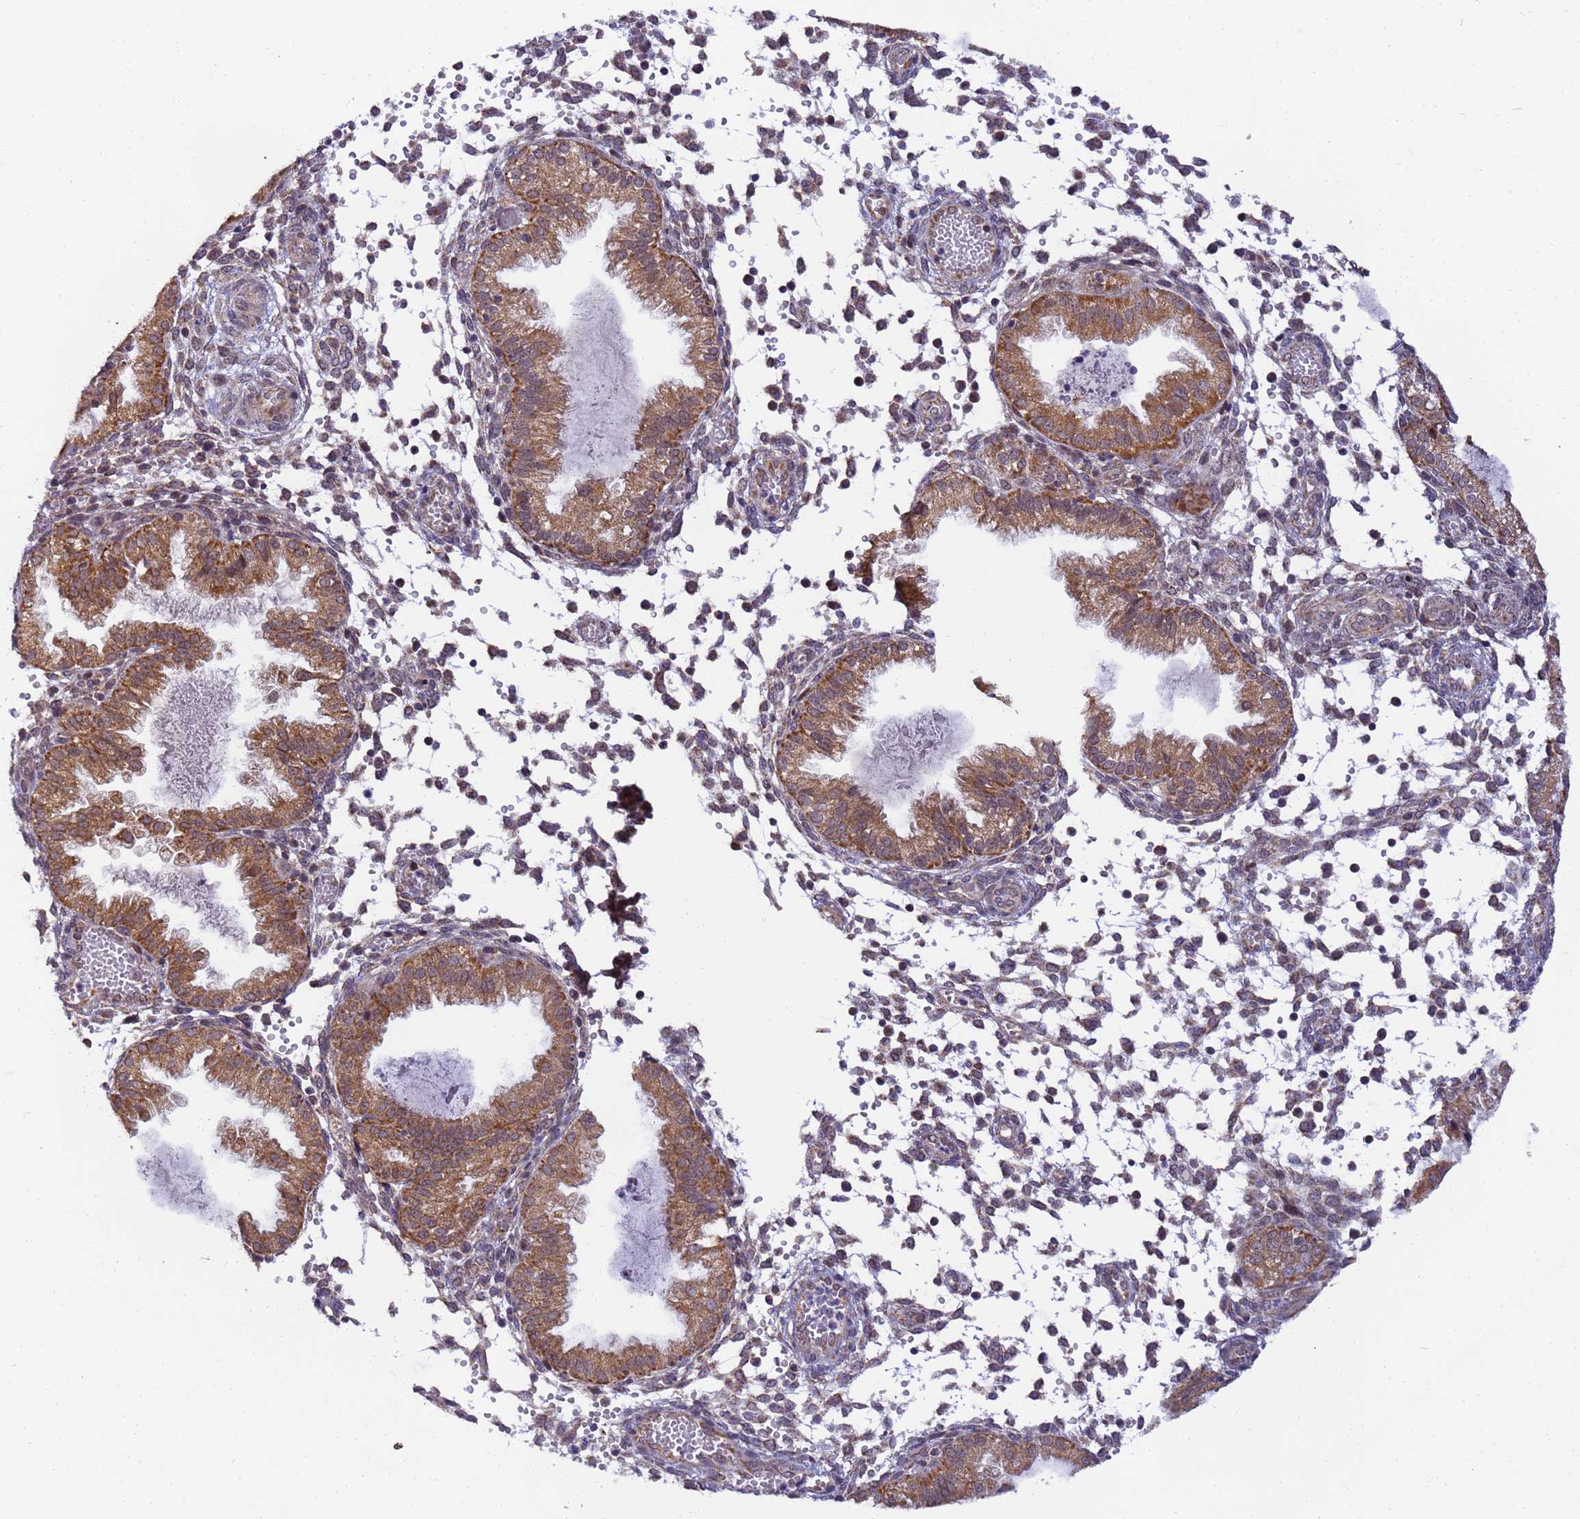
{"staining": {"intensity": "weak", "quantity": "25%-75%", "location": "cytoplasmic/membranous"}, "tissue": "endometrium", "cell_type": "Cells in endometrial stroma", "image_type": "normal", "snomed": [{"axis": "morphology", "description": "Normal tissue, NOS"}, {"axis": "topography", "description": "Endometrium"}], "caption": "Protein analysis of unremarkable endometrium demonstrates weak cytoplasmic/membranous expression in about 25%-75% of cells in endometrial stroma.", "gene": "RAPGEF3", "patient": {"sex": "female", "age": 33}}